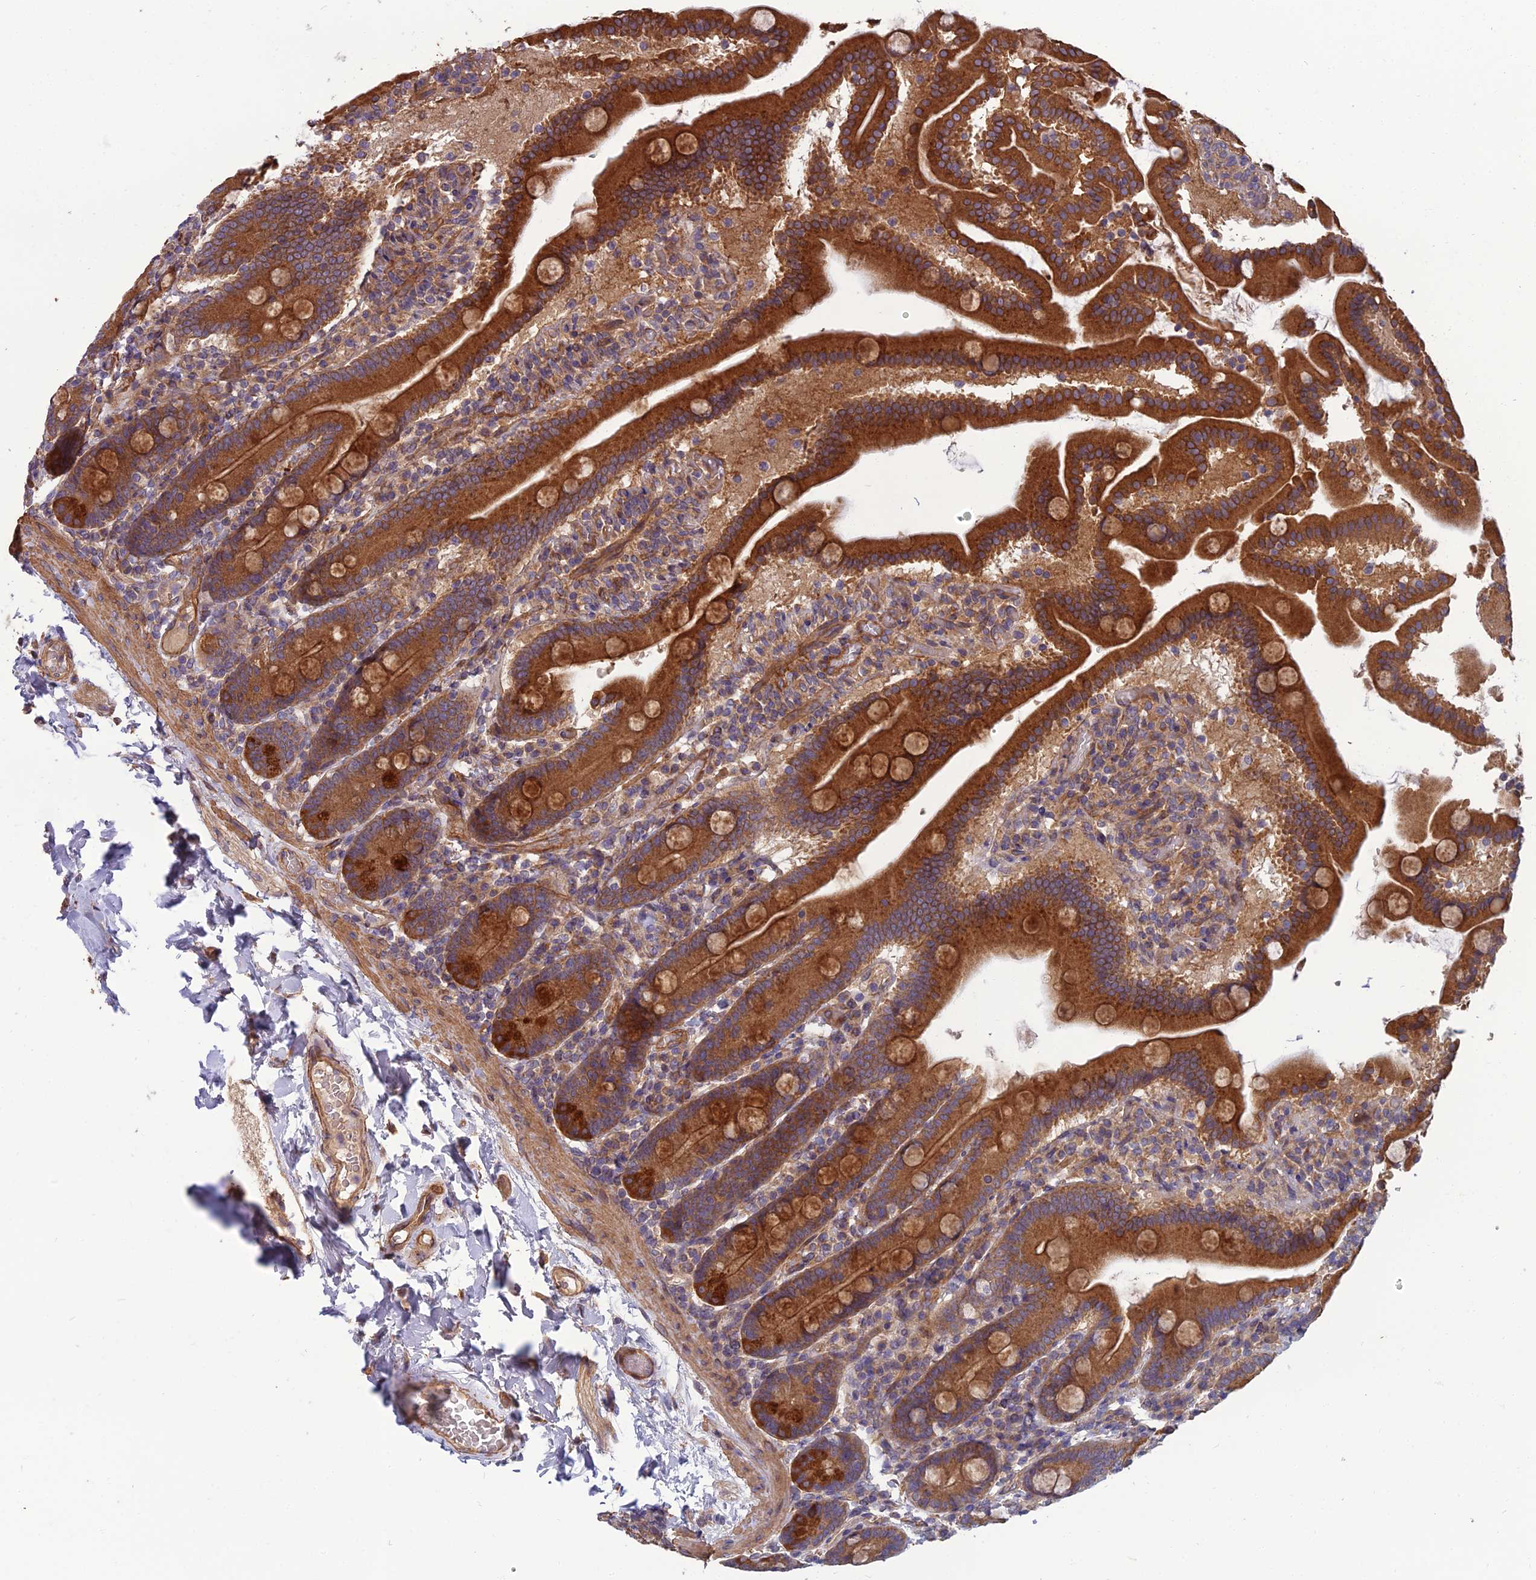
{"staining": {"intensity": "strong", "quantity": ">75%", "location": "cytoplasmic/membranous"}, "tissue": "duodenum", "cell_type": "Glandular cells", "image_type": "normal", "snomed": [{"axis": "morphology", "description": "Normal tissue, NOS"}, {"axis": "topography", "description": "Duodenum"}], "caption": "Normal duodenum was stained to show a protein in brown. There is high levels of strong cytoplasmic/membranous expression in approximately >75% of glandular cells.", "gene": "WDR24", "patient": {"sex": "male", "age": 55}}